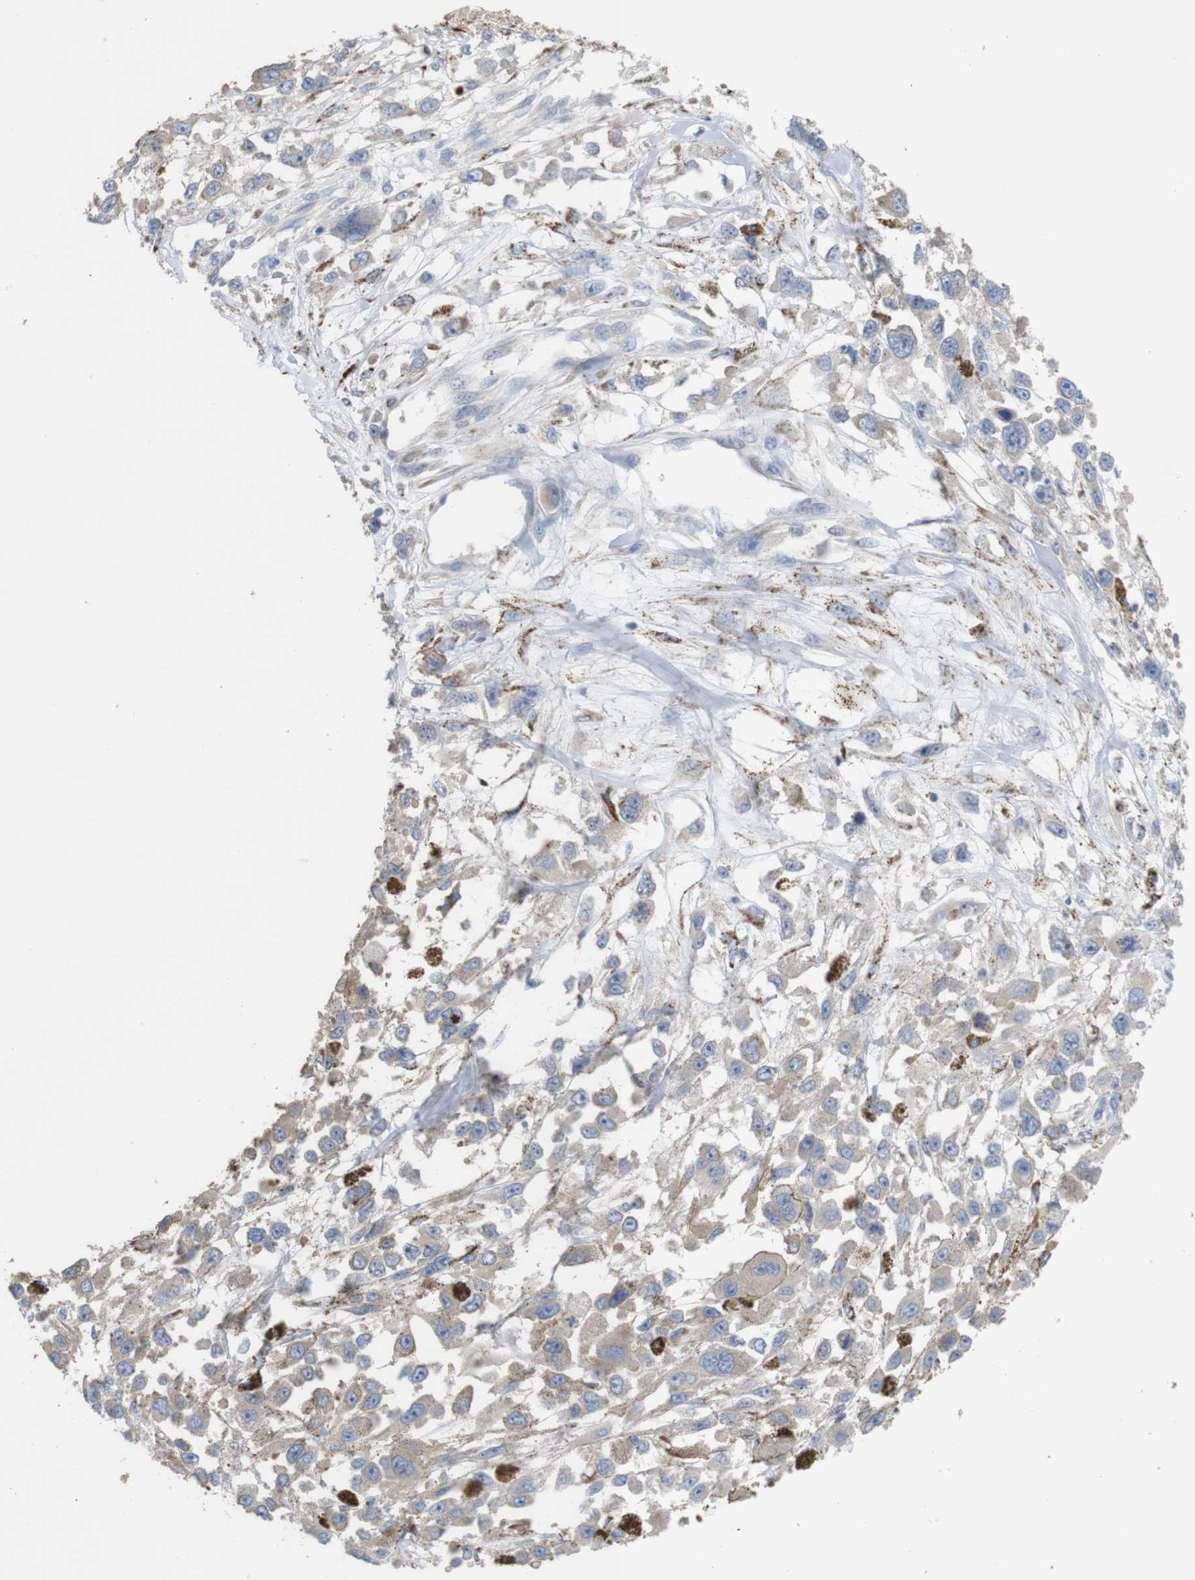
{"staining": {"intensity": "weak", "quantity": ">75%", "location": "cytoplasmic/membranous"}, "tissue": "melanoma", "cell_type": "Tumor cells", "image_type": "cancer", "snomed": [{"axis": "morphology", "description": "Malignant melanoma, Metastatic site"}, {"axis": "topography", "description": "Lymph node"}], "caption": "Human melanoma stained with a brown dye shows weak cytoplasmic/membranous positive expression in approximately >75% of tumor cells.", "gene": "PTPRR", "patient": {"sex": "male", "age": 59}}